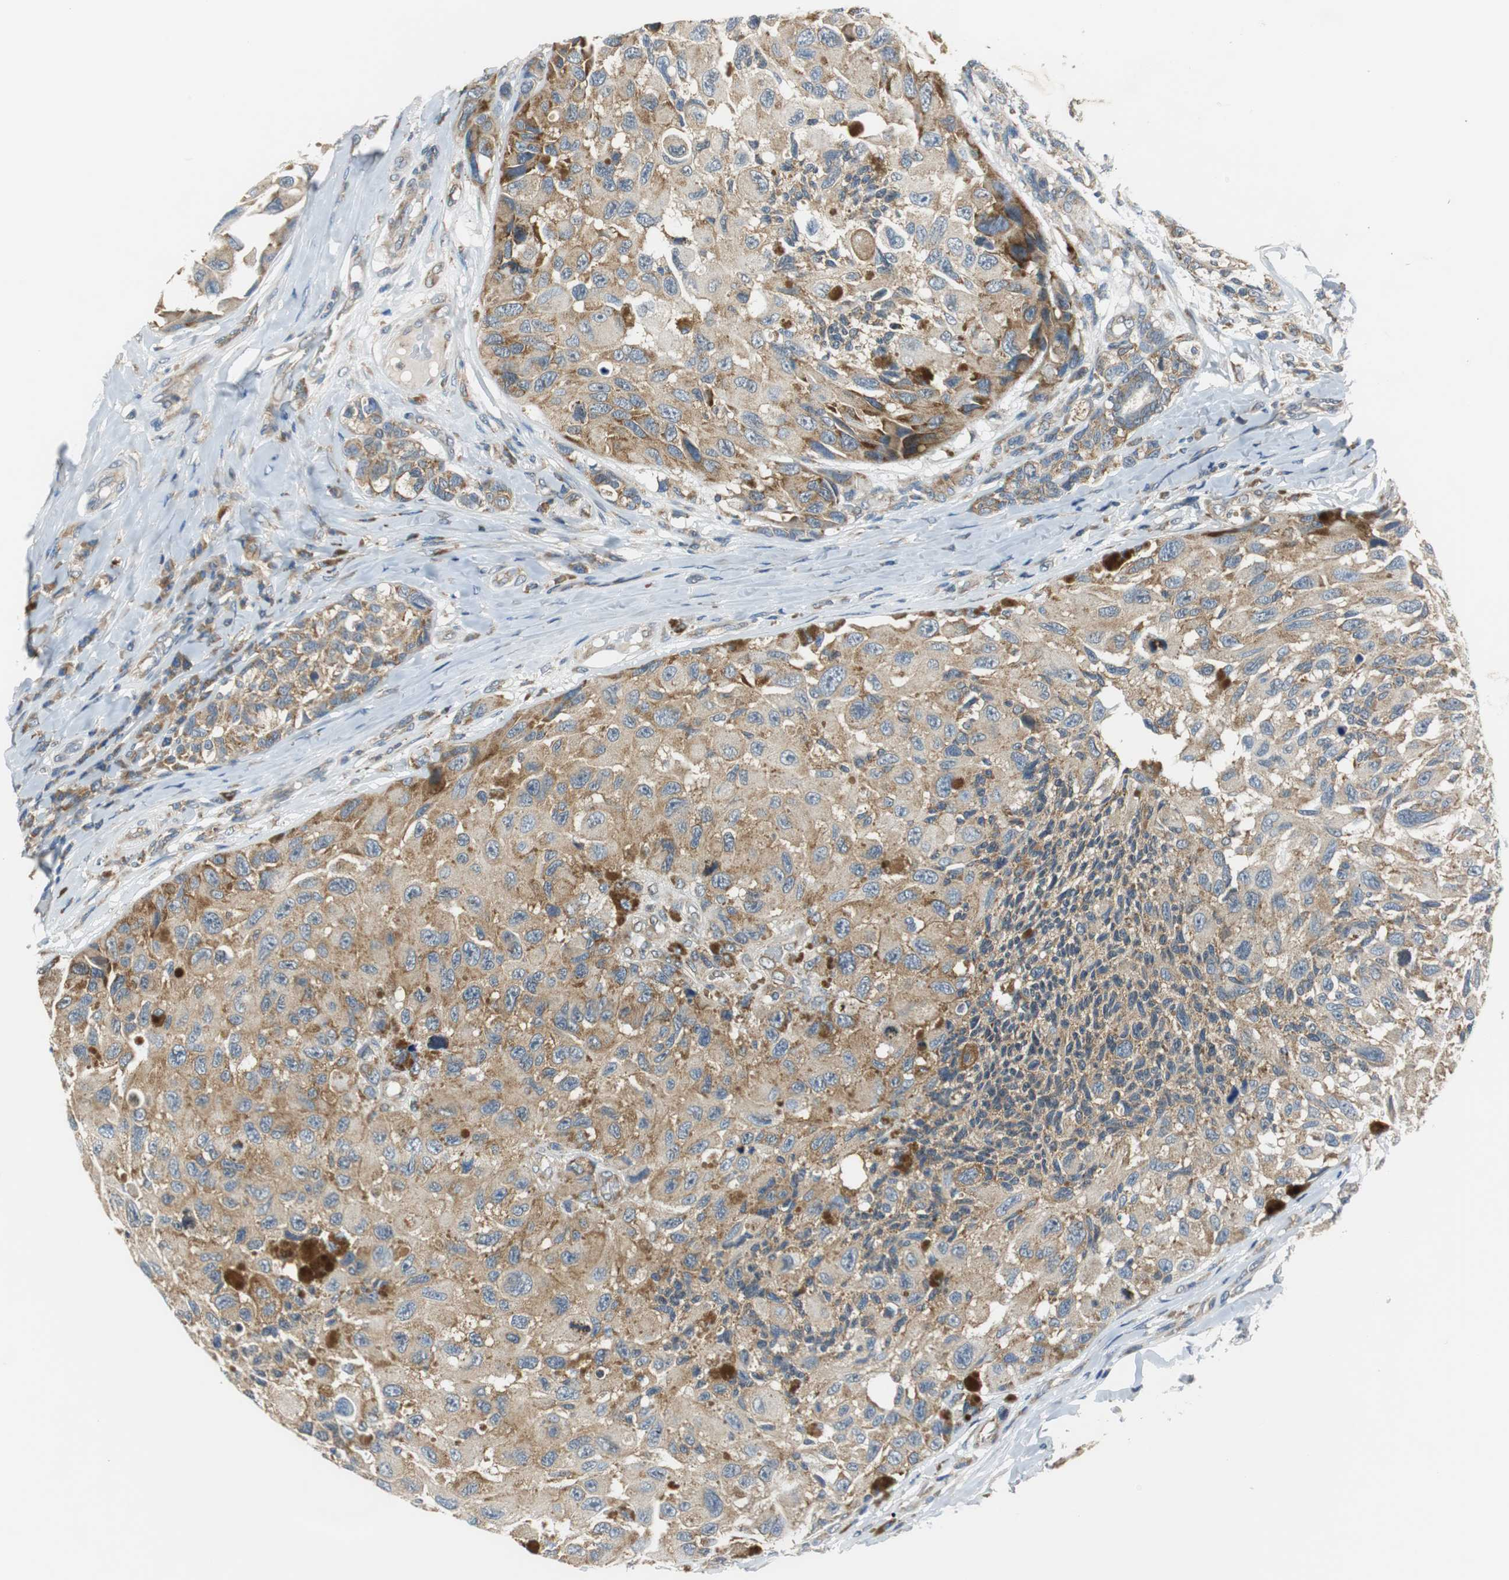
{"staining": {"intensity": "moderate", "quantity": ">75%", "location": "cytoplasmic/membranous"}, "tissue": "melanoma", "cell_type": "Tumor cells", "image_type": "cancer", "snomed": [{"axis": "morphology", "description": "Malignant melanoma, NOS"}, {"axis": "topography", "description": "Skin"}], "caption": "IHC of melanoma reveals medium levels of moderate cytoplasmic/membranous positivity in about >75% of tumor cells. The staining was performed using DAB (3,3'-diaminobenzidine) to visualize the protein expression in brown, while the nuclei were stained in blue with hematoxylin (Magnification: 20x).", "gene": "CNOT3", "patient": {"sex": "female", "age": 73}}